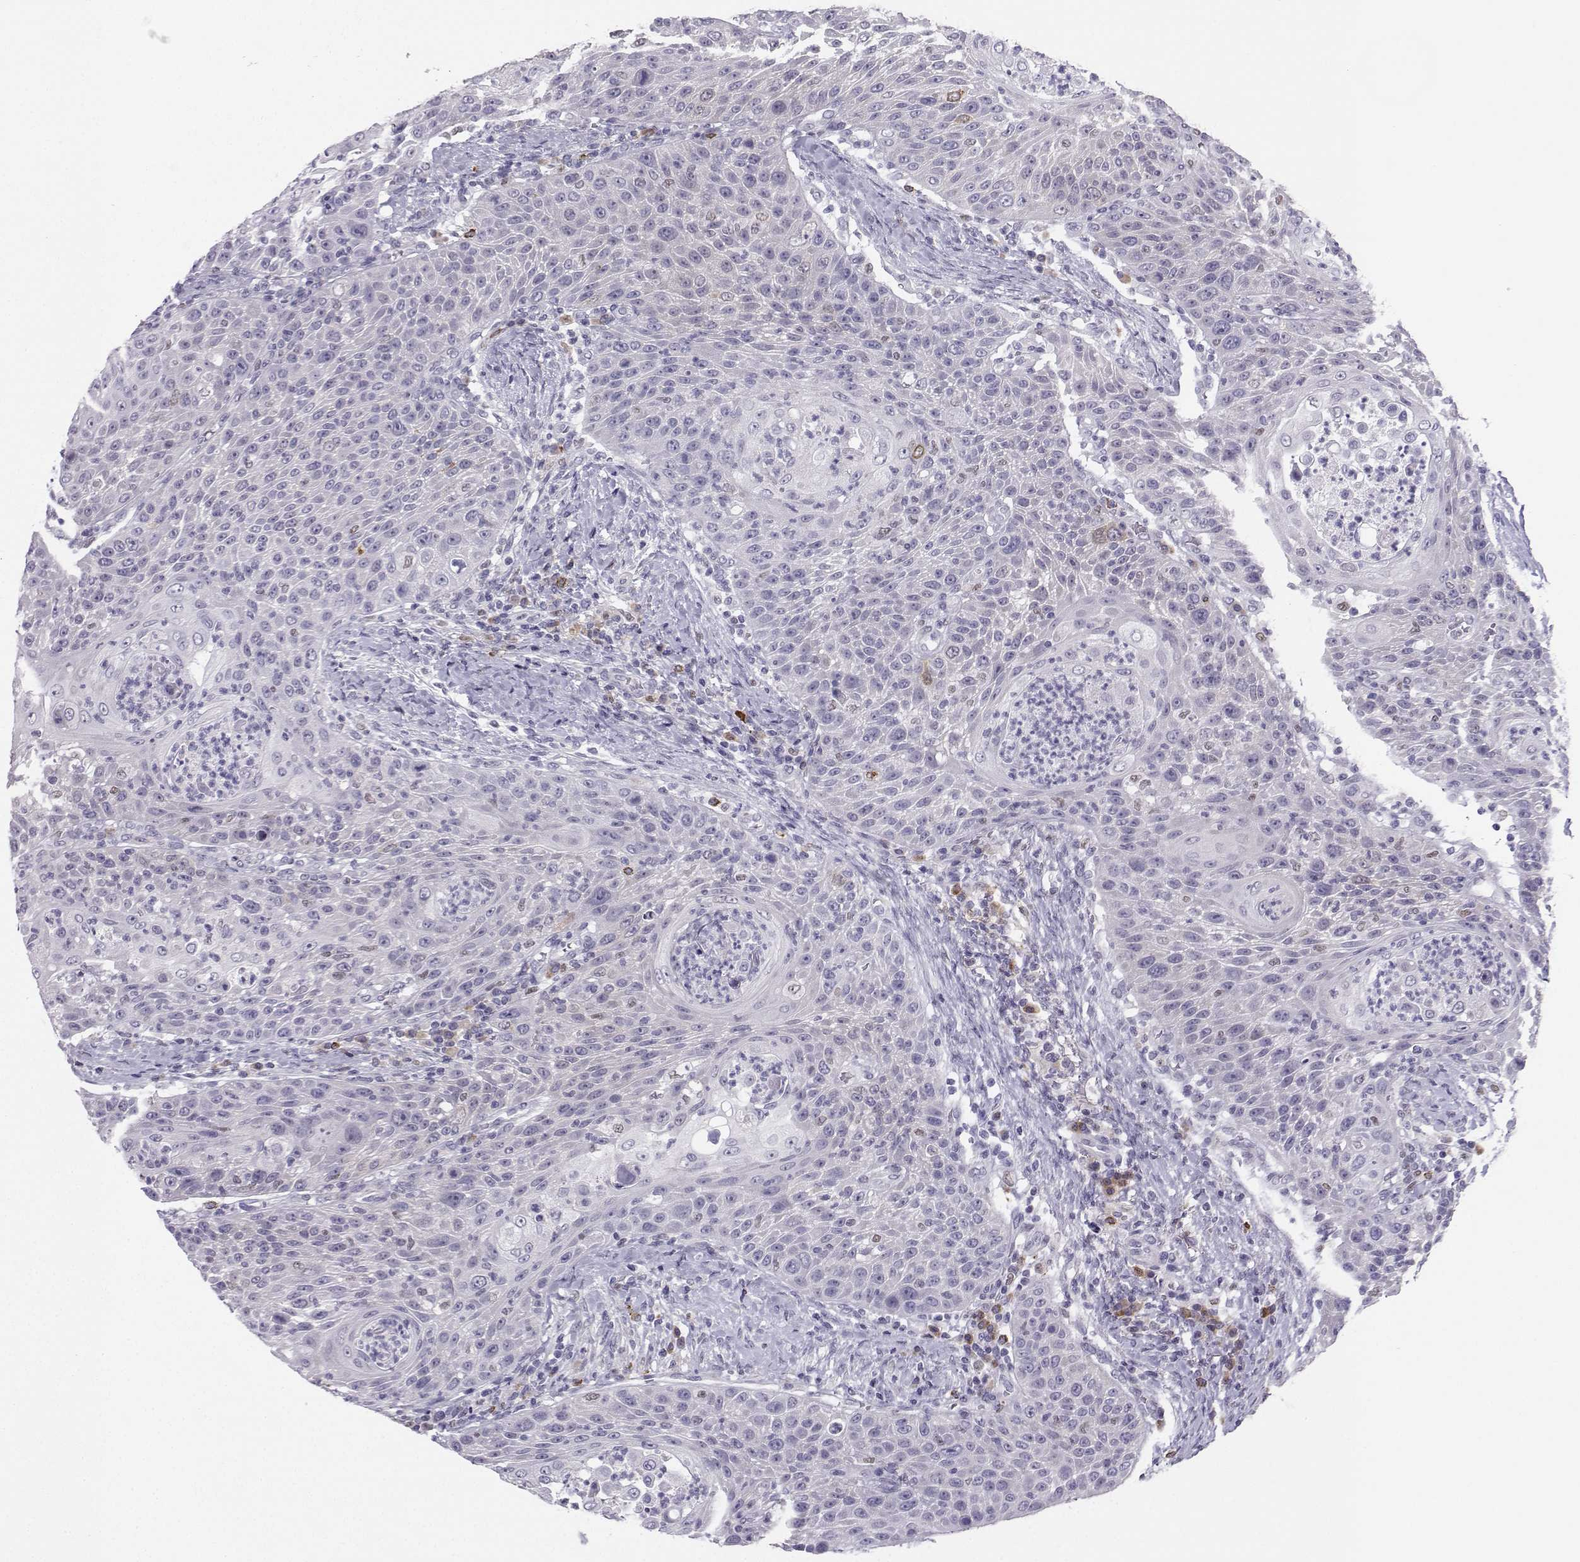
{"staining": {"intensity": "negative", "quantity": "none", "location": "none"}, "tissue": "head and neck cancer", "cell_type": "Tumor cells", "image_type": "cancer", "snomed": [{"axis": "morphology", "description": "Squamous cell carcinoma, NOS"}, {"axis": "topography", "description": "Head-Neck"}], "caption": "The immunohistochemistry (IHC) image has no significant staining in tumor cells of head and neck squamous cell carcinoma tissue.", "gene": "DCLK3", "patient": {"sex": "male", "age": 69}}